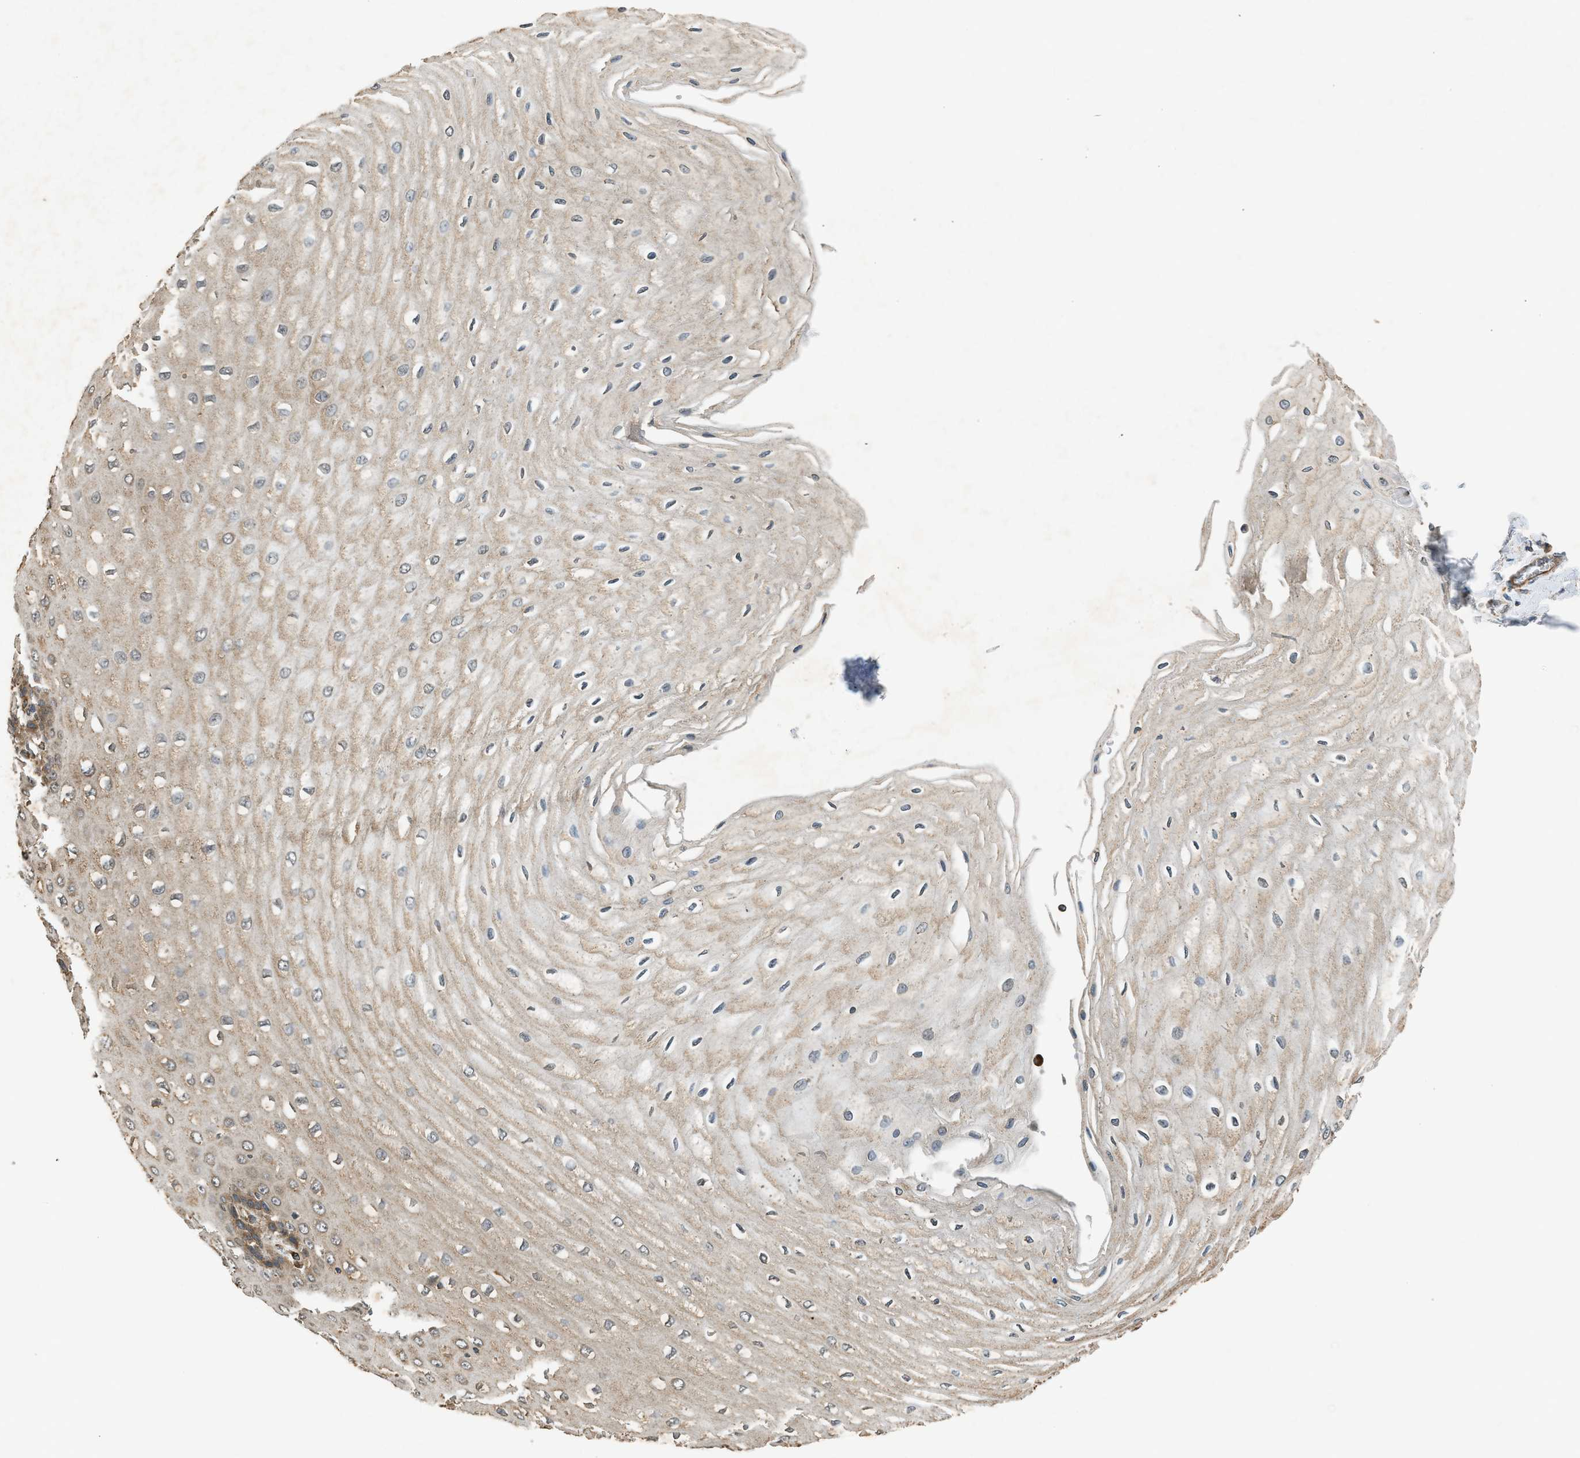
{"staining": {"intensity": "moderate", "quantity": ">75%", "location": "cytoplasmic/membranous"}, "tissue": "esophagus", "cell_type": "Squamous epithelial cells", "image_type": "normal", "snomed": [{"axis": "morphology", "description": "Normal tissue, NOS"}, {"axis": "morphology", "description": "Squamous cell carcinoma, NOS"}, {"axis": "topography", "description": "Esophagus"}], "caption": "Immunohistochemistry (IHC) (DAB) staining of normal esophagus exhibits moderate cytoplasmic/membranous protein positivity in about >75% of squamous epithelial cells. (Brightfield microscopy of DAB IHC at high magnification).", "gene": "HIP1R", "patient": {"sex": "male", "age": 65}}